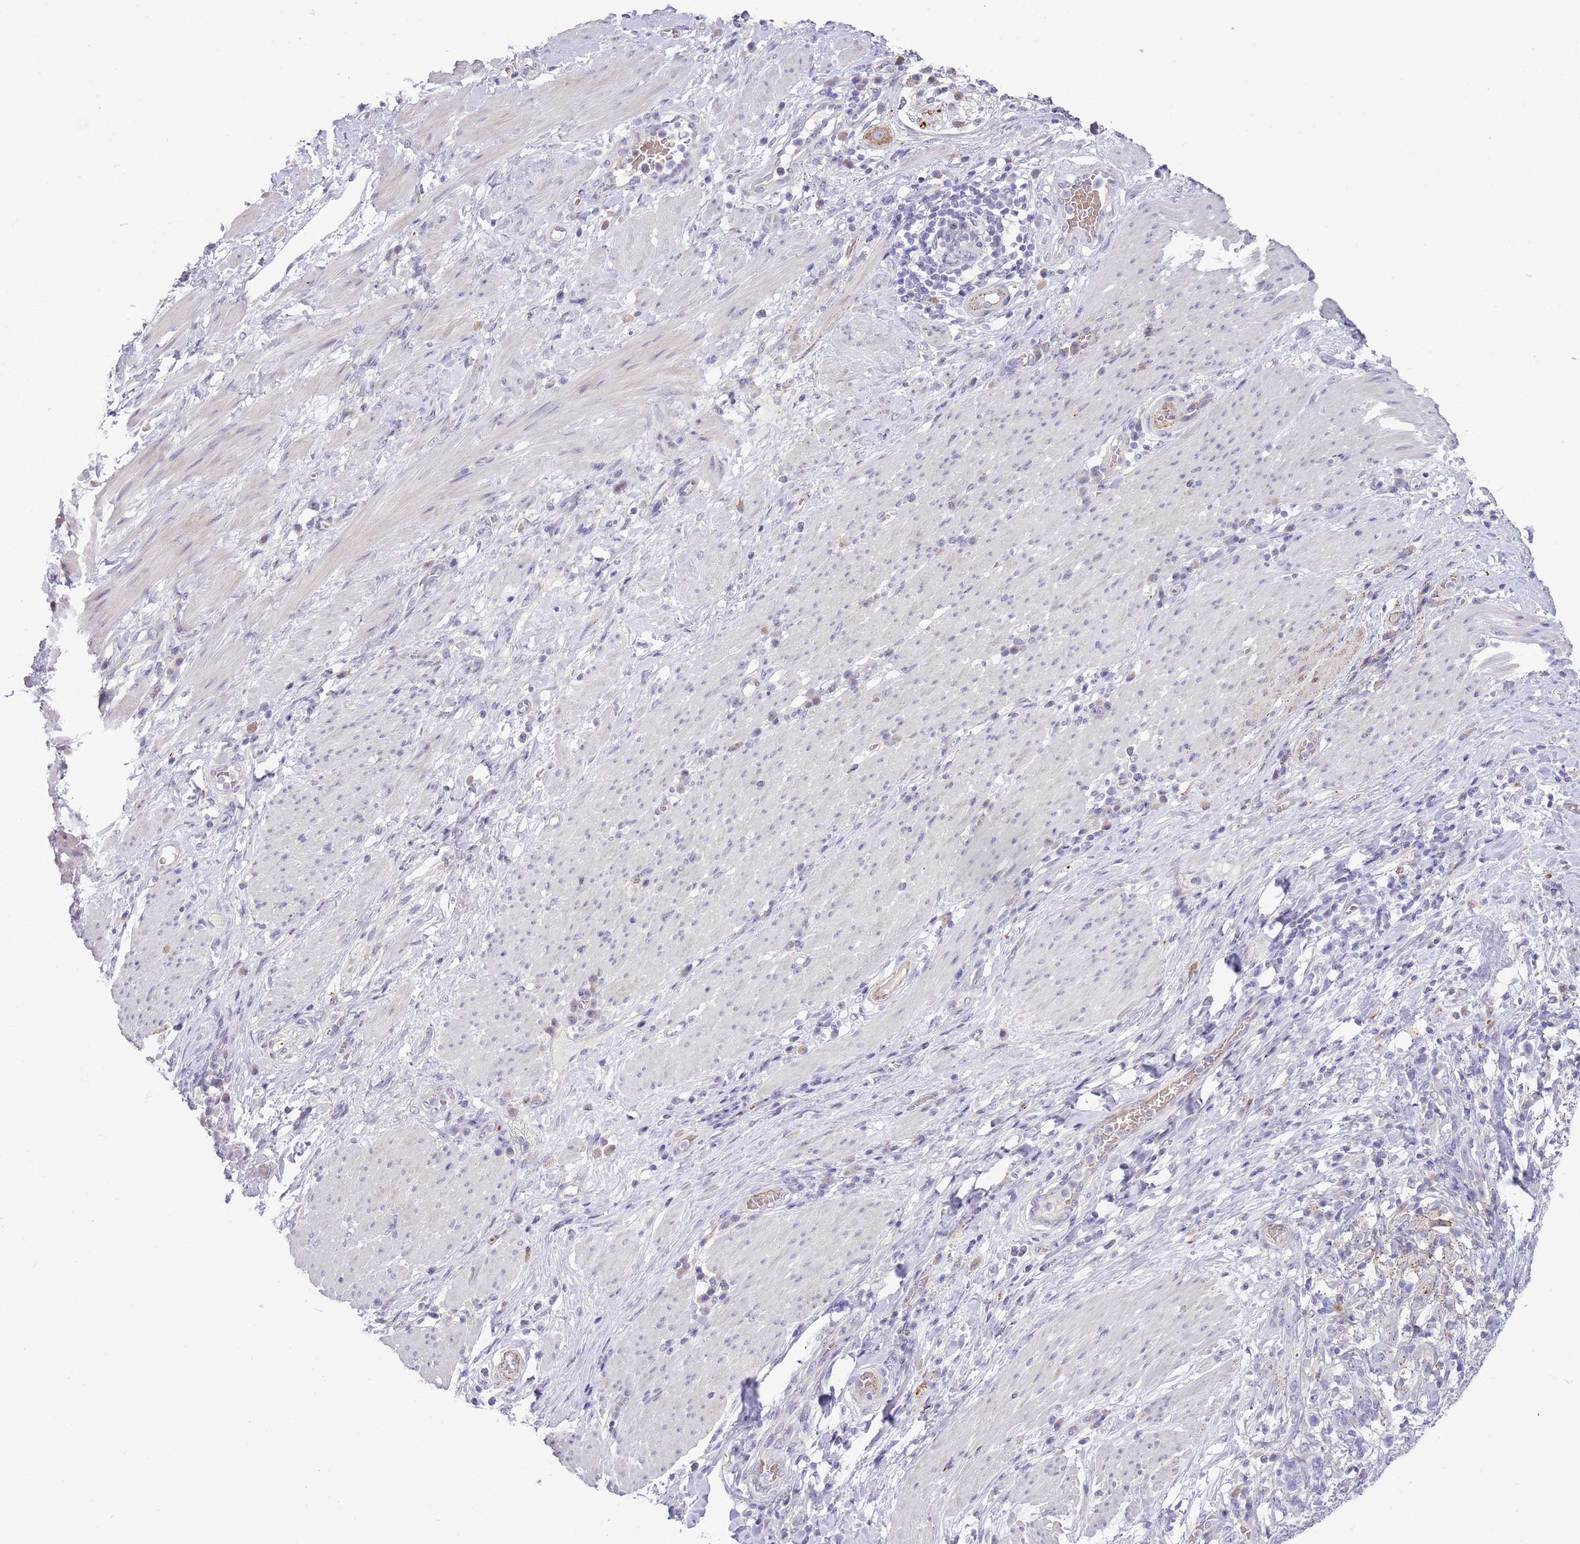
{"staining": {"intensity": "negative", "quantity": "none", "location": "none"}, "tissue": "stomach cancer", "cell_type": "Tumor cells", "image_type": "cancer", "snomed": [{"axis": "morphology", "description": "Normal tissue, NOS"}, {"axis": "morphology", "description": "Adenocarcinoma, NOS"}, {"axis": "topography", "description": "Stomach"}], "caption": "This is an immunohistochemistry image of stomach cancer (adenocarcinoma). There is no staining in tumor cells.", "gene": "ABHD17A", "patient": {"sex": "female", "age": 64}}